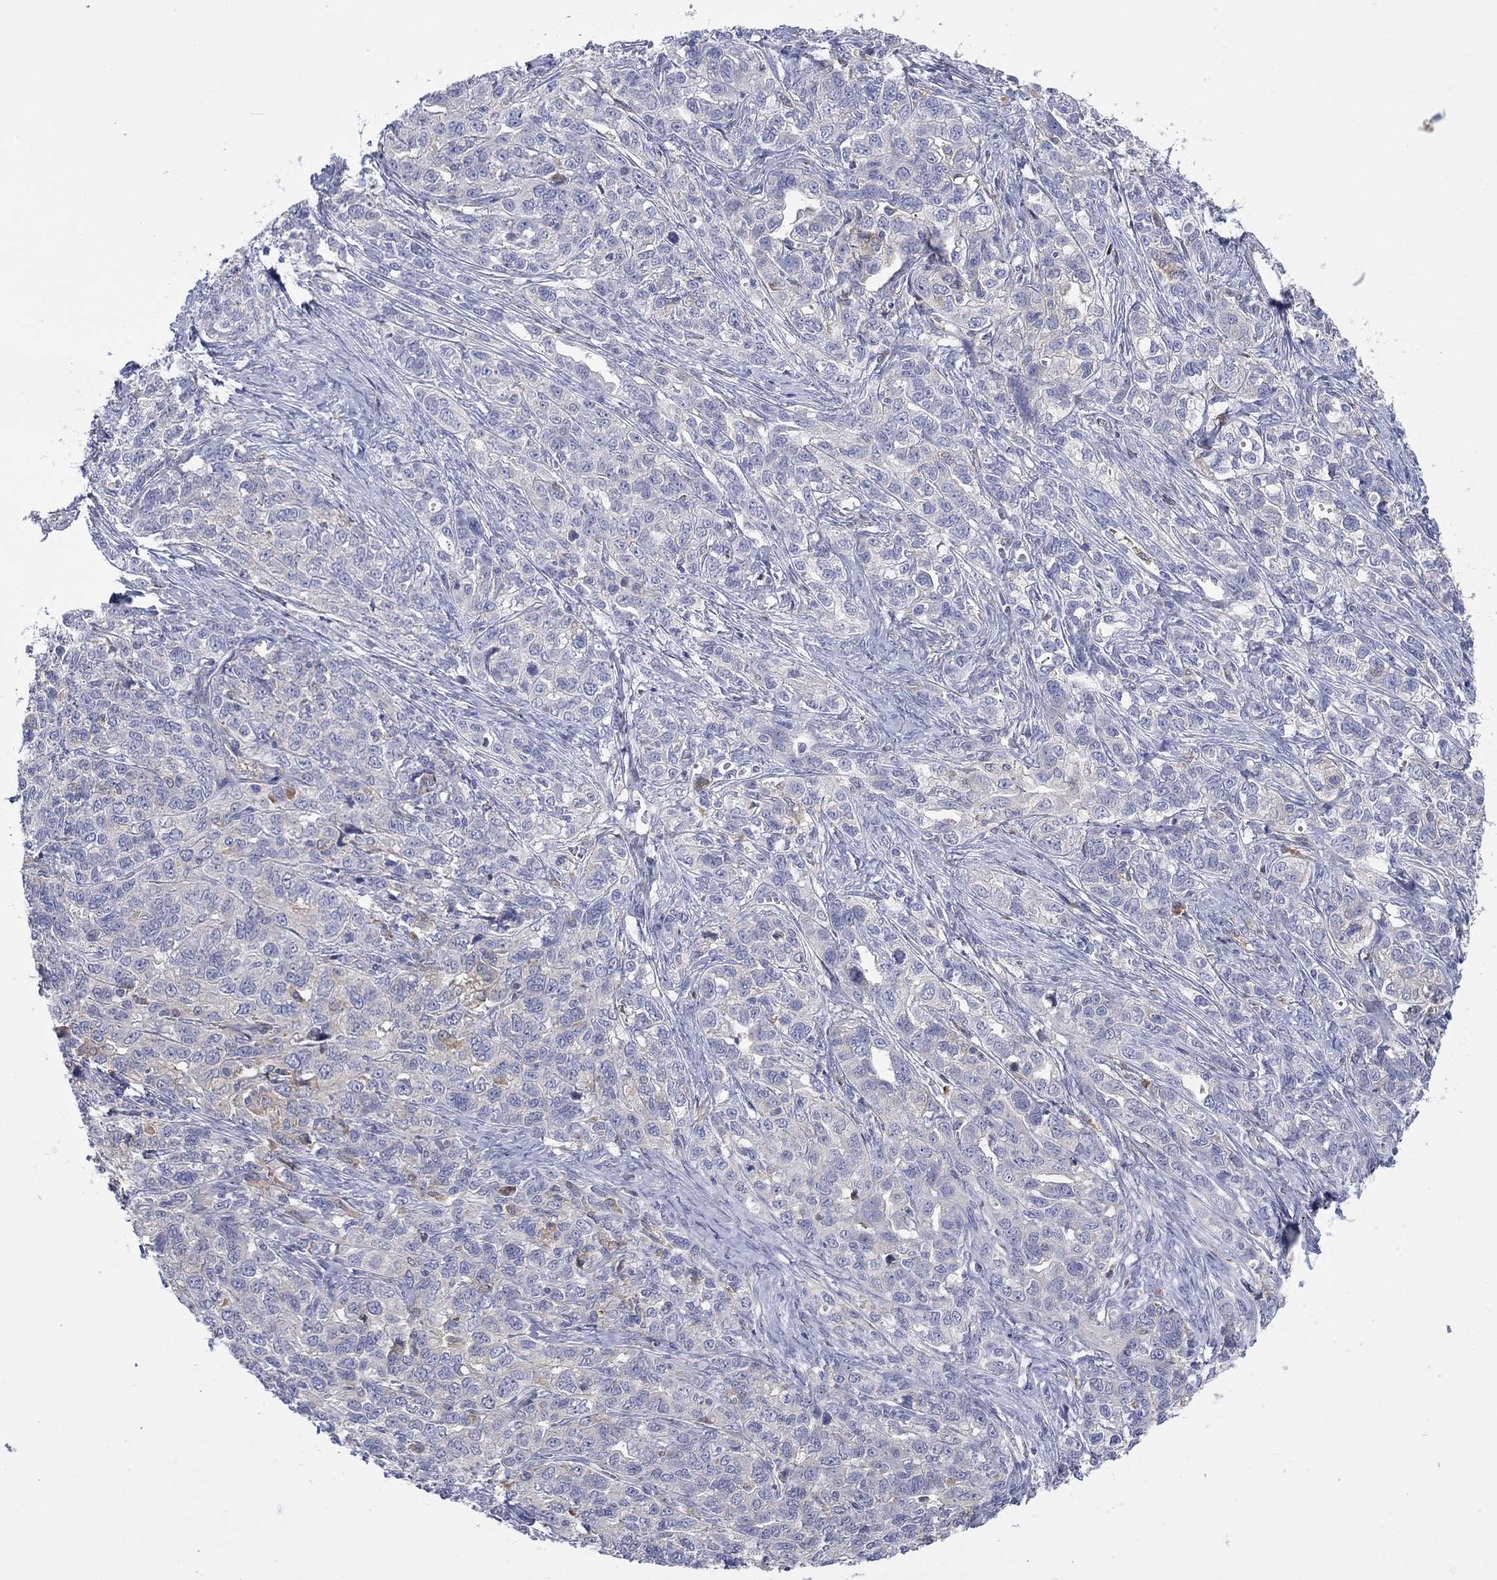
{"staining": {"intensity": "weak", "quantity": "<25%", "location": "cytoplasmic/membranous"}, "tissue": "ovarian cancer", "cell_type": "Tumor cells", "image_type": "cancer", "snomed": [{"axis": "morphology", "description": "Cystadenocarcinoma, serous, NOS"}, {"axis": "topography", "description": "Ovary"}], "caption": "High magnification brightfield microscopy of ovarian cancer (serous cystadenocarcinoma) stained with DAB (3,3'-diaminobenzidine) (brown) and counterstained with hematoxylin (blue): tumor cells show no significant expression. (Immunohistochemistry, brightfield microscopy, high magnification).", "gene": "PLCL2", "patient": {"sex": "female", "age": 71}}